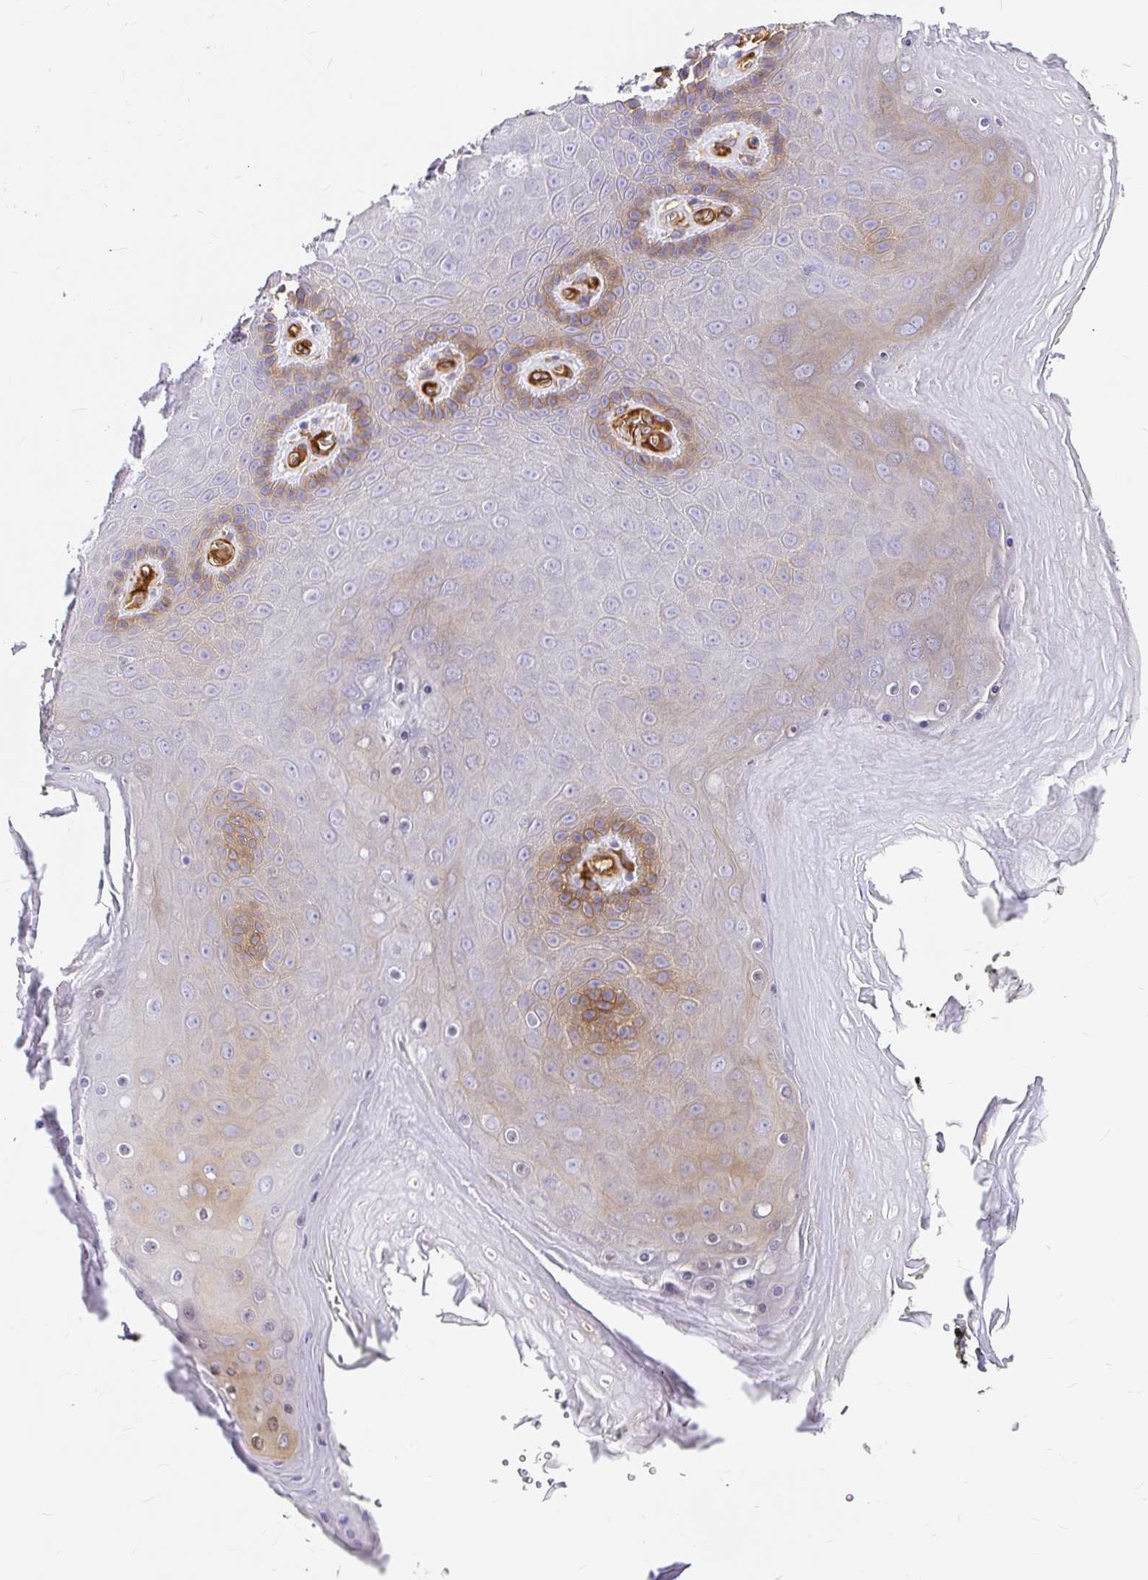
{"staining": {"intensity": "moderate", "quantity": "<25%", "location": "cytoplasmic/membranous"}, "tissue": "skin", "cell_type": "Epidermal cells", "image_type": "normal", "snomed": [{"axis": "morphology", "description": "Normal tissue, NOS"}, {"axis": "topography", "description": "Anal"}, {"axis": "topography", "description": "Peripheral nerve tissue"}], "caption": "An immunohistochemistry micrograph of benign tissue is shown. Protein staining in brown labels moderate cytoplasmic/membranous positivity in skin within epidermal cells. The staining was performed using DAB (3,3'-diaminobenzidine), with brown indicating positive protein expression. Nuclei are stained blue with hematoxylin.", "gene": "MYO1B", "patient": {"sex": "male", "age": 53}}